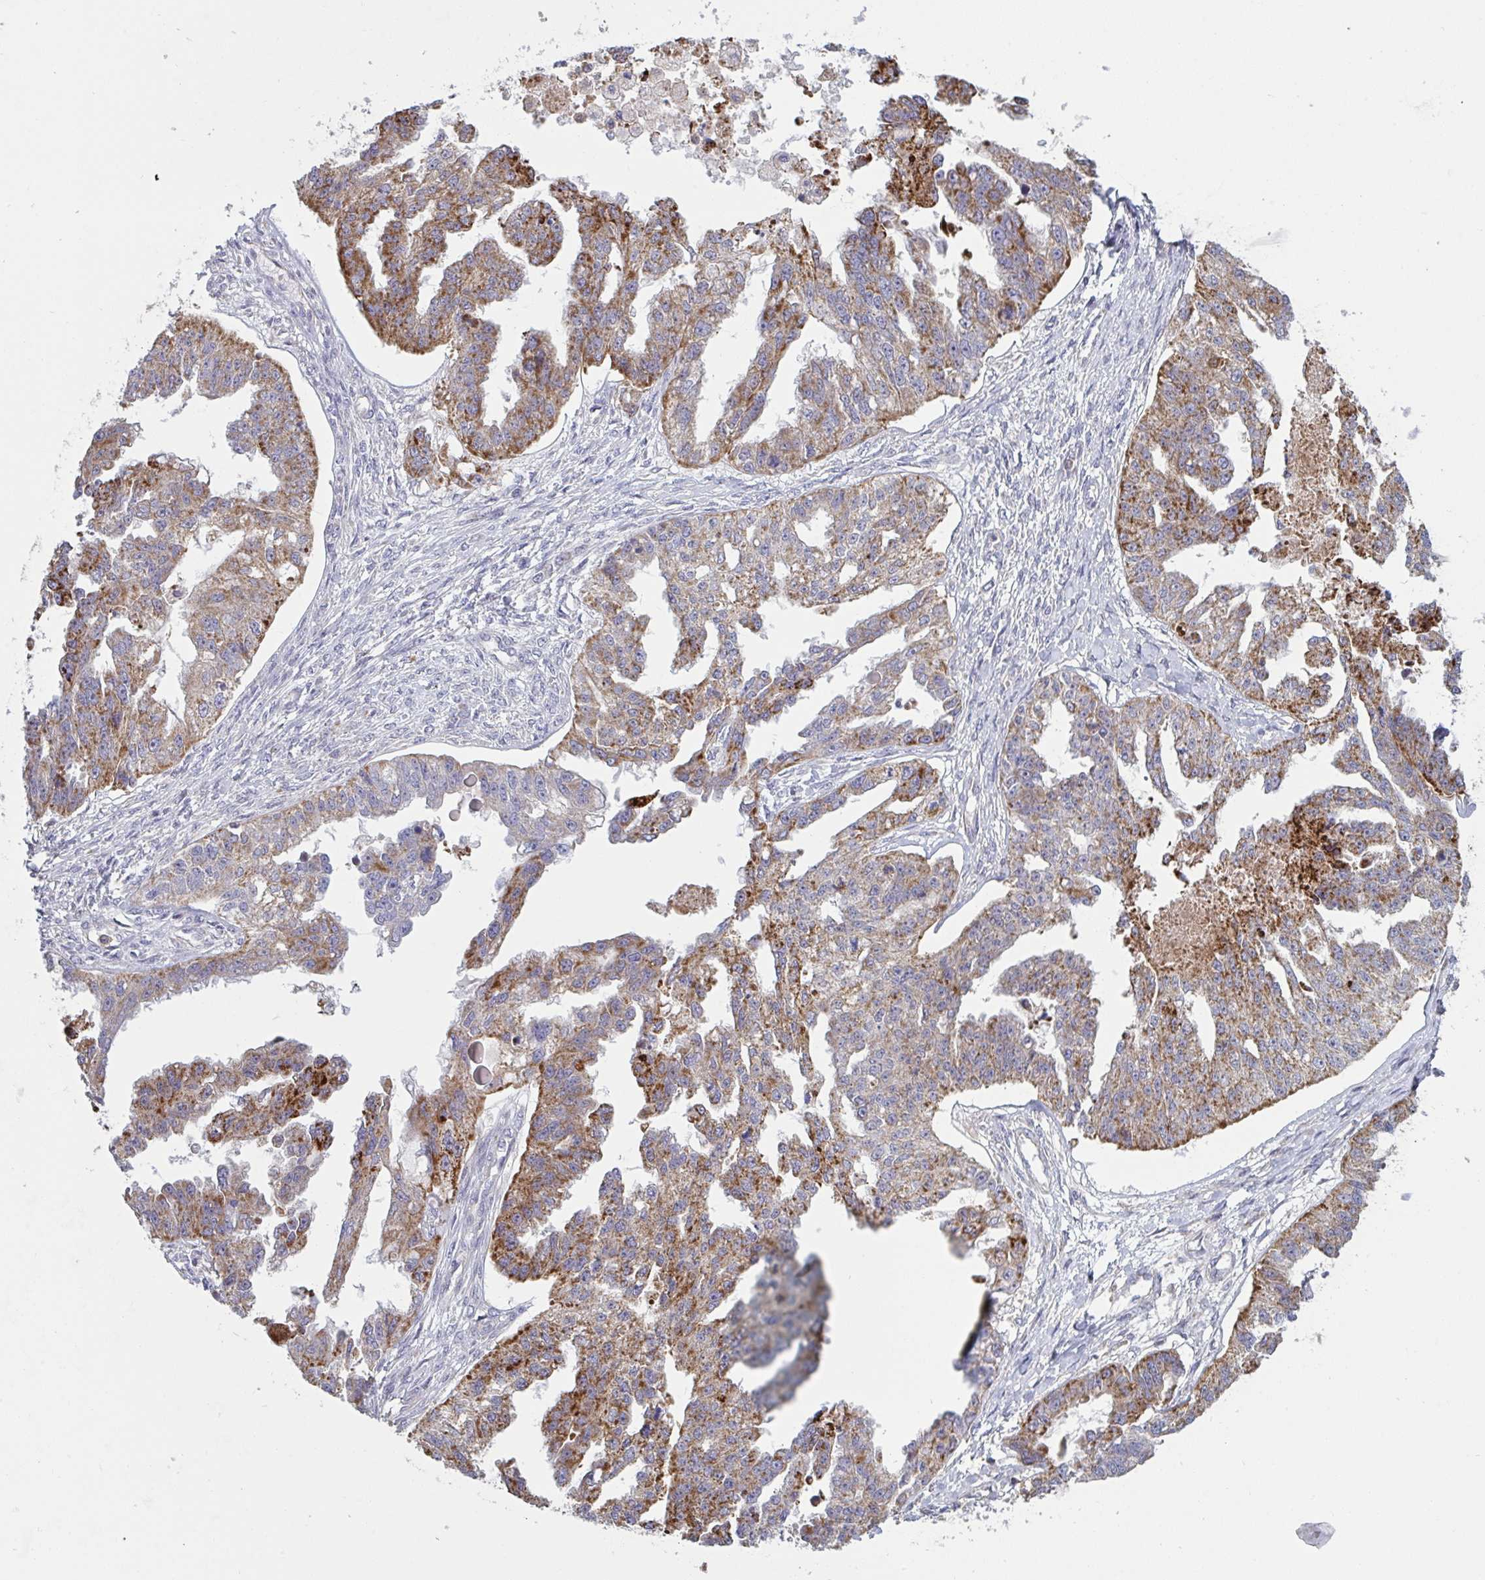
{"staining": {"intensity": "strong", "quantity": "25%-75%", "location": "cytoplasmic/membranous"}, "tissue": "ovarian cancer", "cell_type": "Tumor cells", "image_type": "cancer", "snomed": [{"axis": "morphology", "description": "Cystadenocarcinoma, serous, NOS"}, {"axis": "topography", "description": "Ovary"}], "caption": "Protein expression analysis of human serous cystadenocarcinoma (ovarian) reveals strong cytoplasmic/membranous expression in approximately 25%-75% of tumor cells. The protein of interest is stained brown, and the nuclei are stained in blue (DAB IHC with brightfield microscopy, high magnification).", "gene": "MICOS10", "patient": {"sex": "female", "age": 58}}